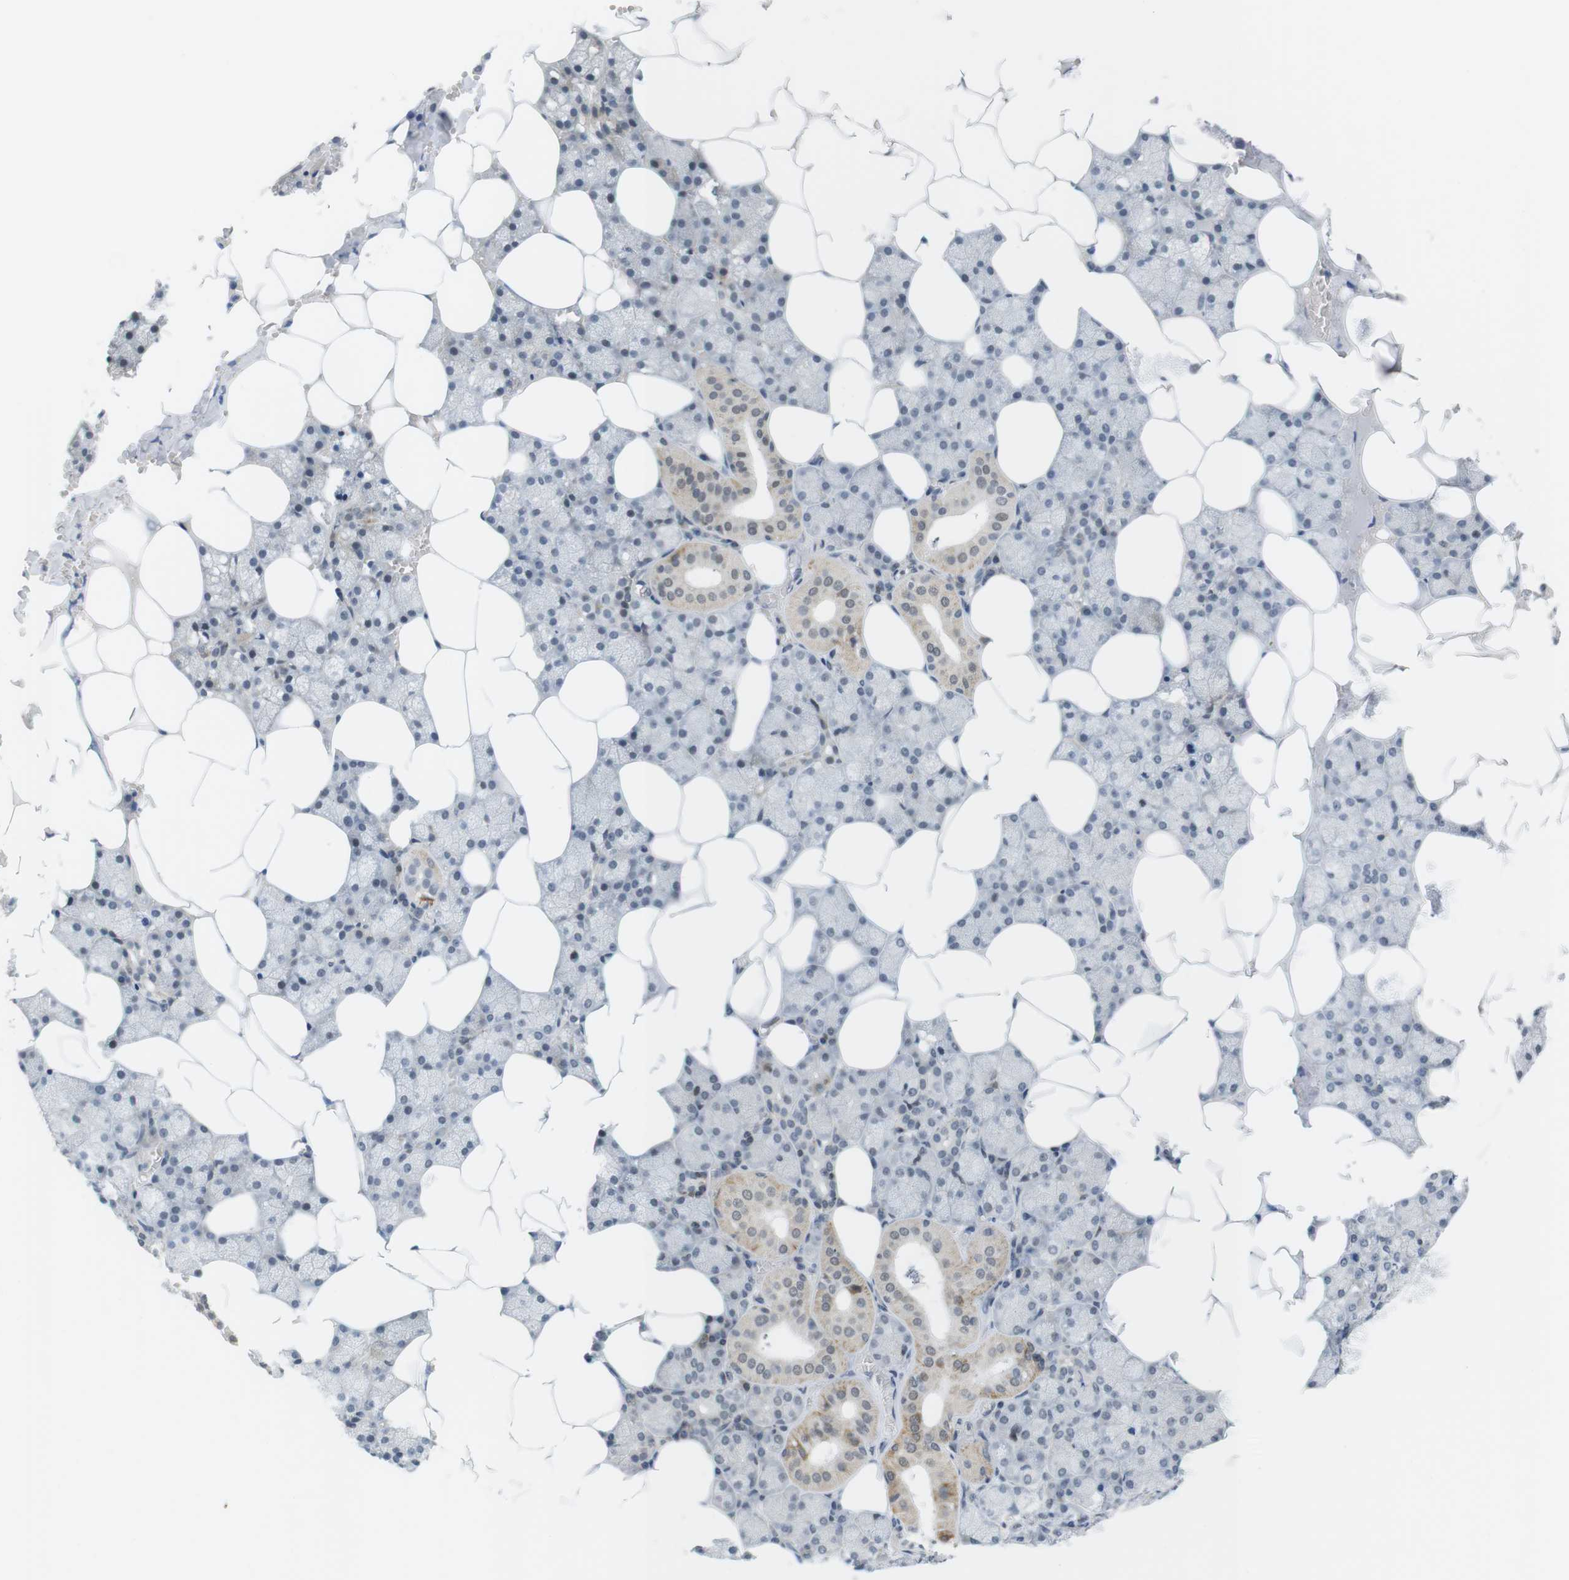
{"staining": {"intensity": "moderate", "quantity": "<25%", "location": "cytoplasmic/membranous,nuclear"}, "tissue": "salivary gland", "cell_type": "Glandular cells", "image_type": "normal", "snomed": [{"axis": "morphology", "description": "Normal tissue, NOS"}, {"axis": "topography", "description": "Salivary gland"}], "caption": "Protein expression analysis of unremarkable salivary gland displays moderate cytoplasmic/membranous,nuclear expression in approximately <25% of glandular cells.", "gene": "BRD4", "patient": {"sex": "male", "age": 62}}